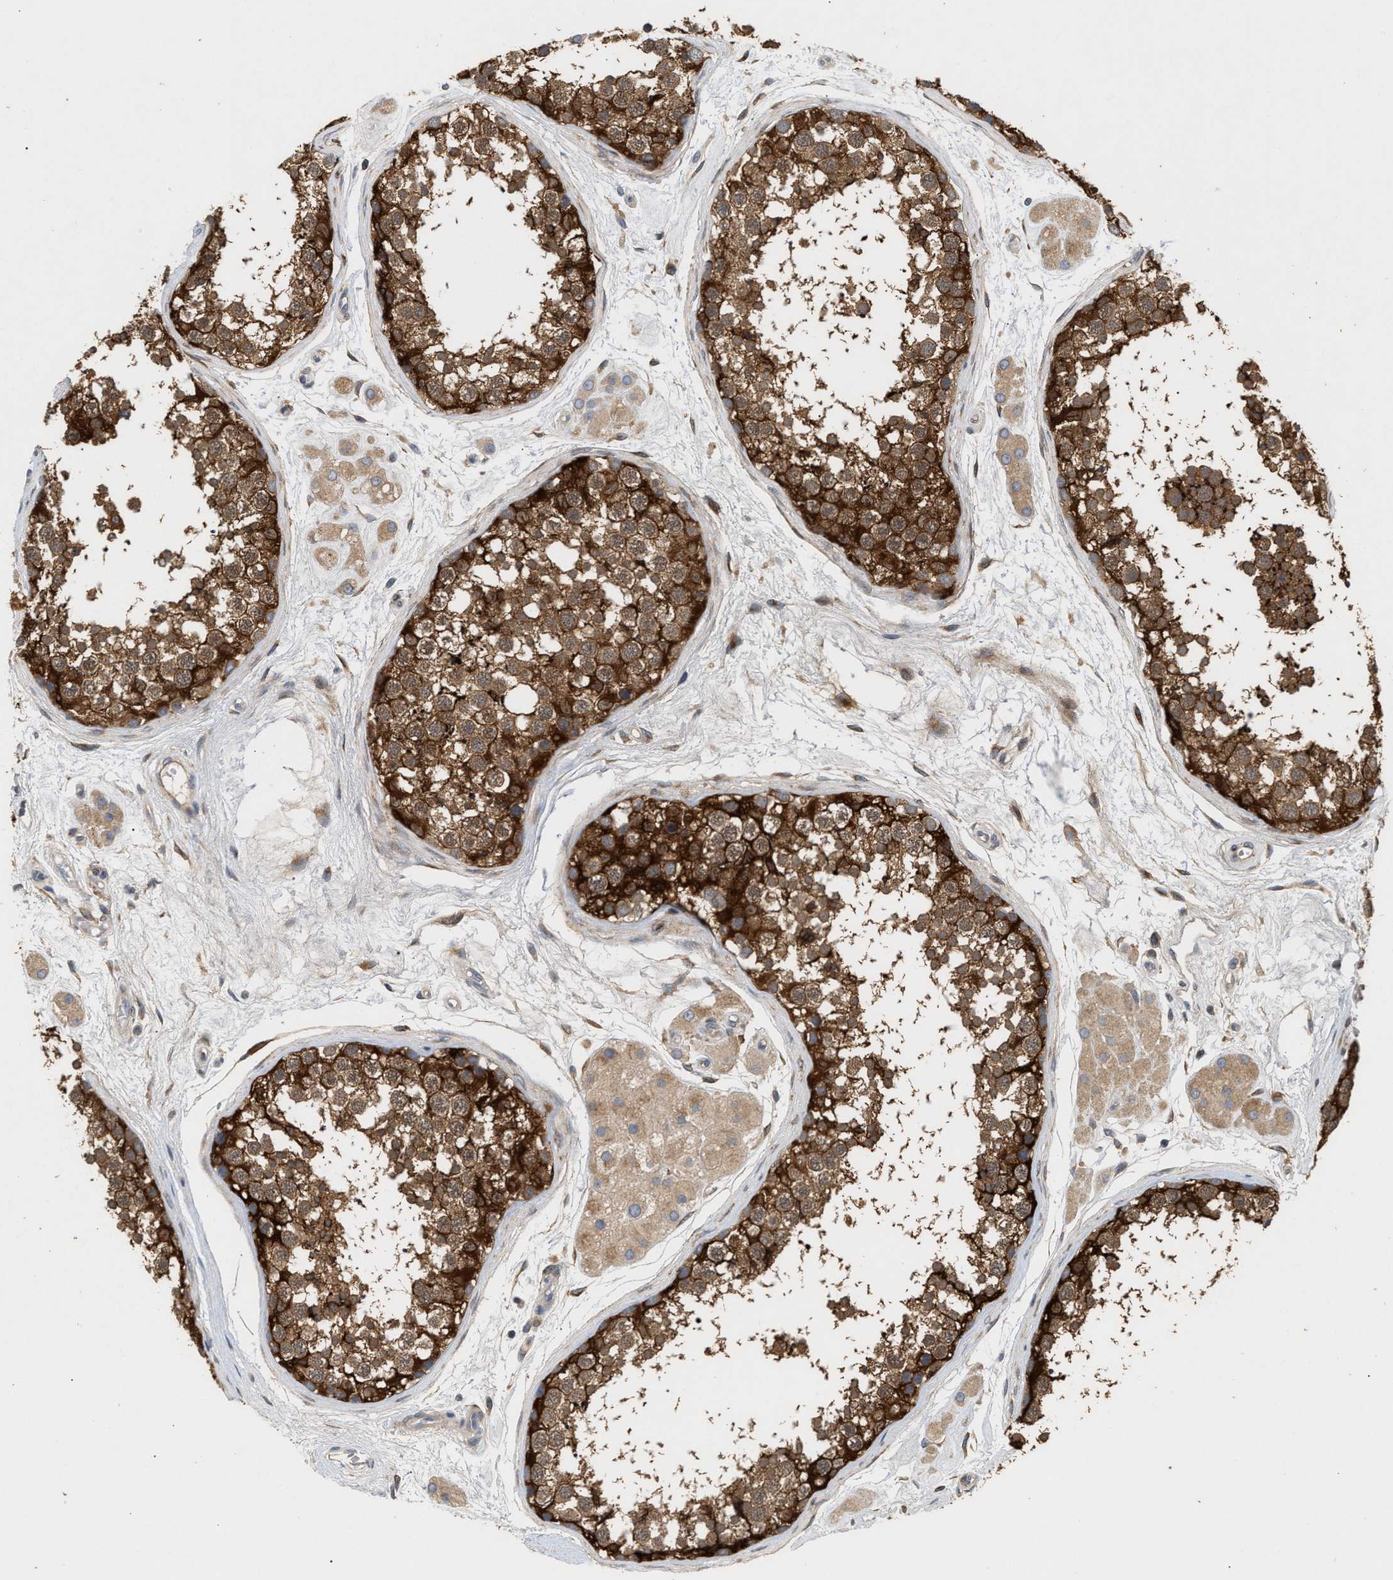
{"staining": {"intensity": "strong", "quantity": ">75%", "location": "cytoplasmic/membranous"}, "tissue": "testis", "cell_type": "Cells in seminiferous ducts", "image_type": "normal", "snomed": [{"axis": "morphology", "description": "Normal tissue, NOS"}, {"axis": "topography", "description": "Testis"}], "caption": "Immunohistochemistry (IHC) staining of benign testis, which reveals high levels of strong cytoplasmic/membranous staining in approximately >75% of cells in seminiferous ducts indicating strong cytoplasmic/membranous protein positivity. The staining was performed using DAB (brown) for protein detection and nuclei were counterstained in hematoxylin (blue).", "gene": "PLCD1", "patient": {"sex": "male", "age": 56}}